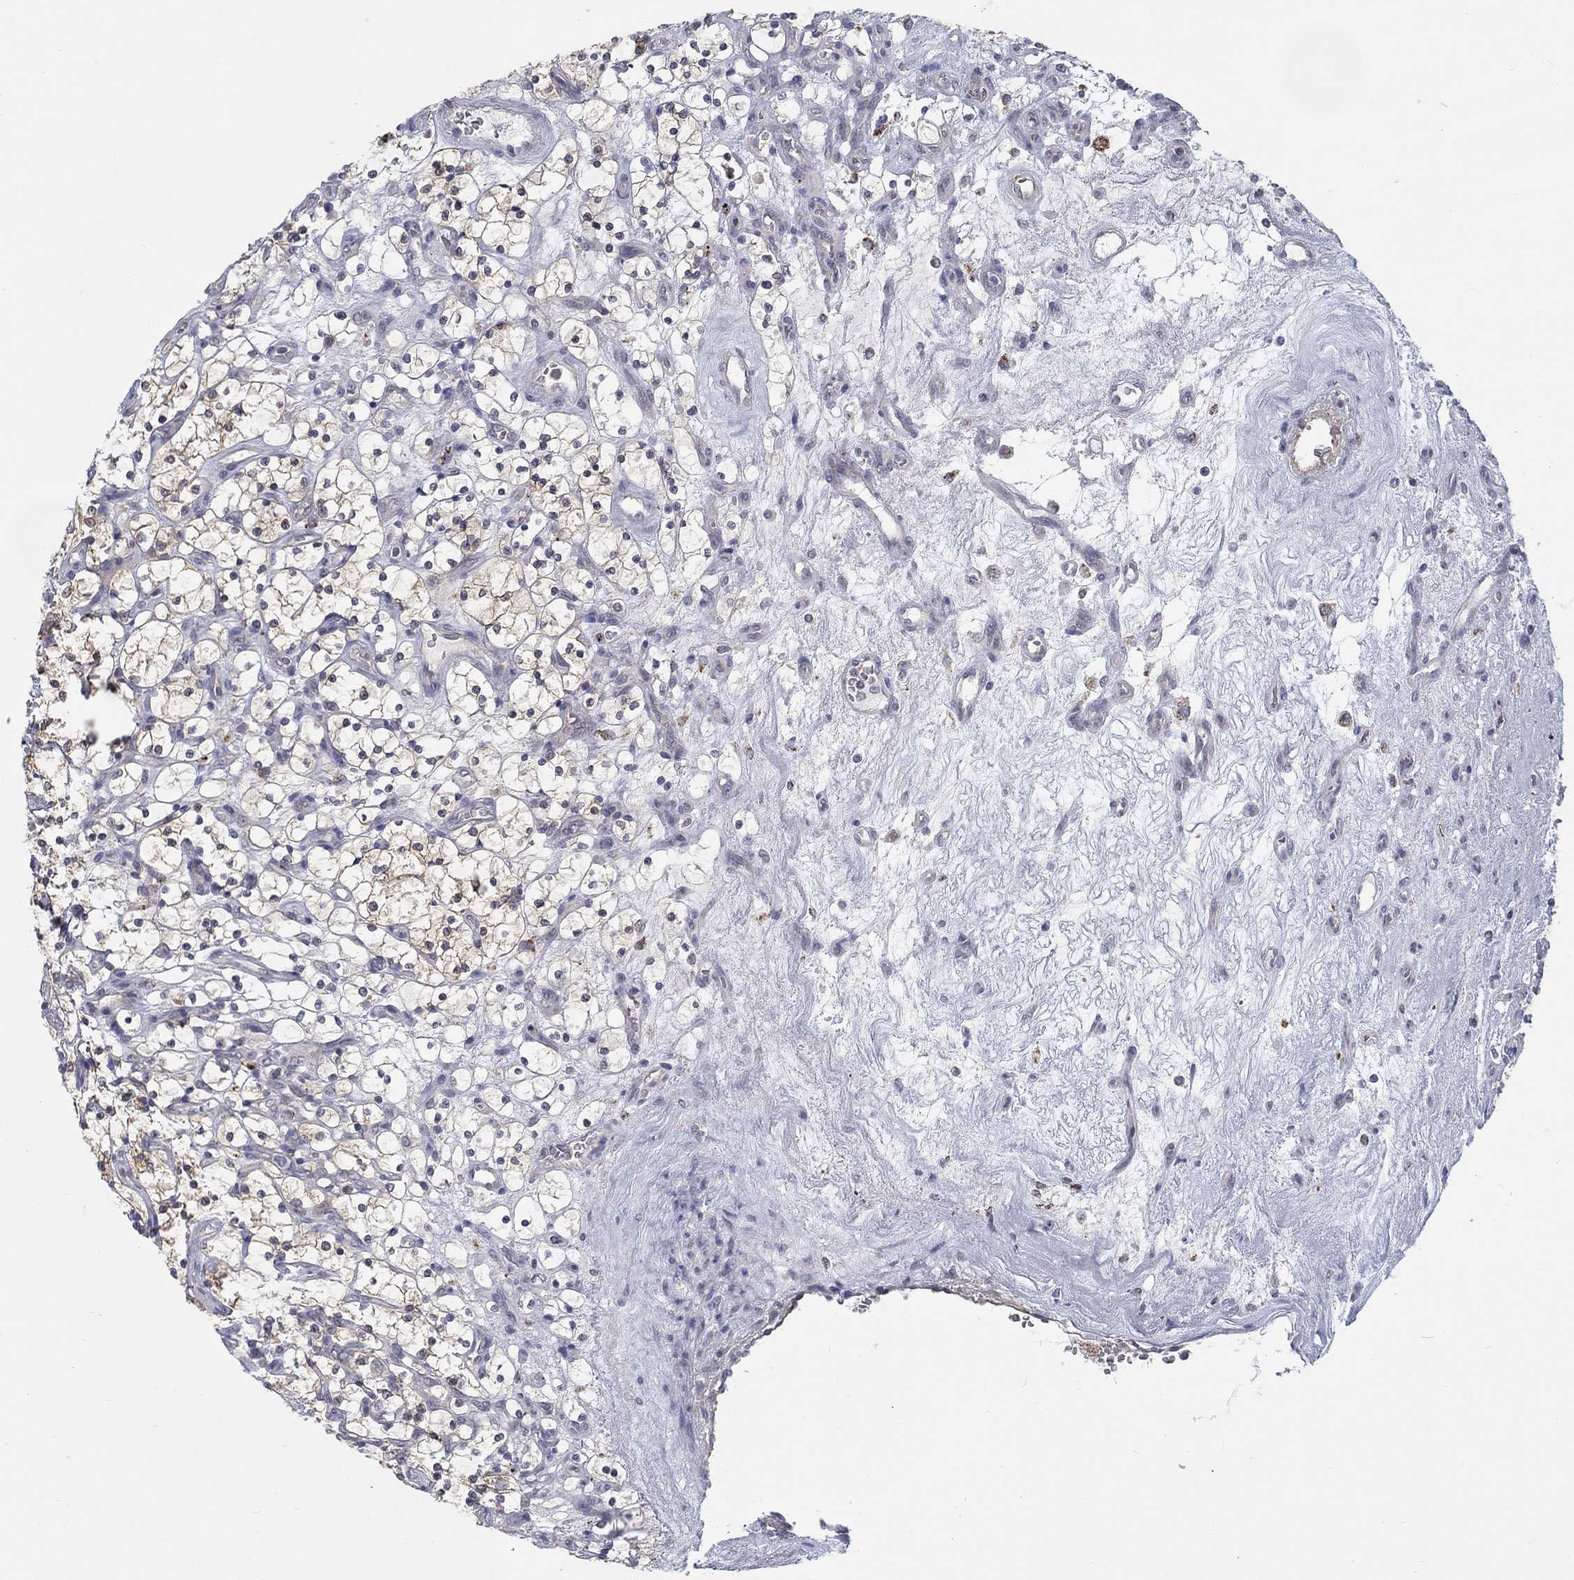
{"staining": {"intensity": "moderate", "quantity": "<25%", "location": "cytoplasmic/membranous"}, "tissue": "renal cancer", "cell_type": "Tumor cells", "image_type": "cancer", "snomed": [{"axis": "morphology", "description": "Adenocarcinoma, NOS"}, {"axis": "topography", "description": "Kidney"}], "caption": "Tumor cells demonstrate low levels of moderate cytoplasmic/membranous expression in approximately <25% of cells in human renal adenocarcinoma. Ihc stains the protein in brown and the nuclei are stained blue.", "gene": "MTSS2", "patient": {"sex": "female", "age": 69}}